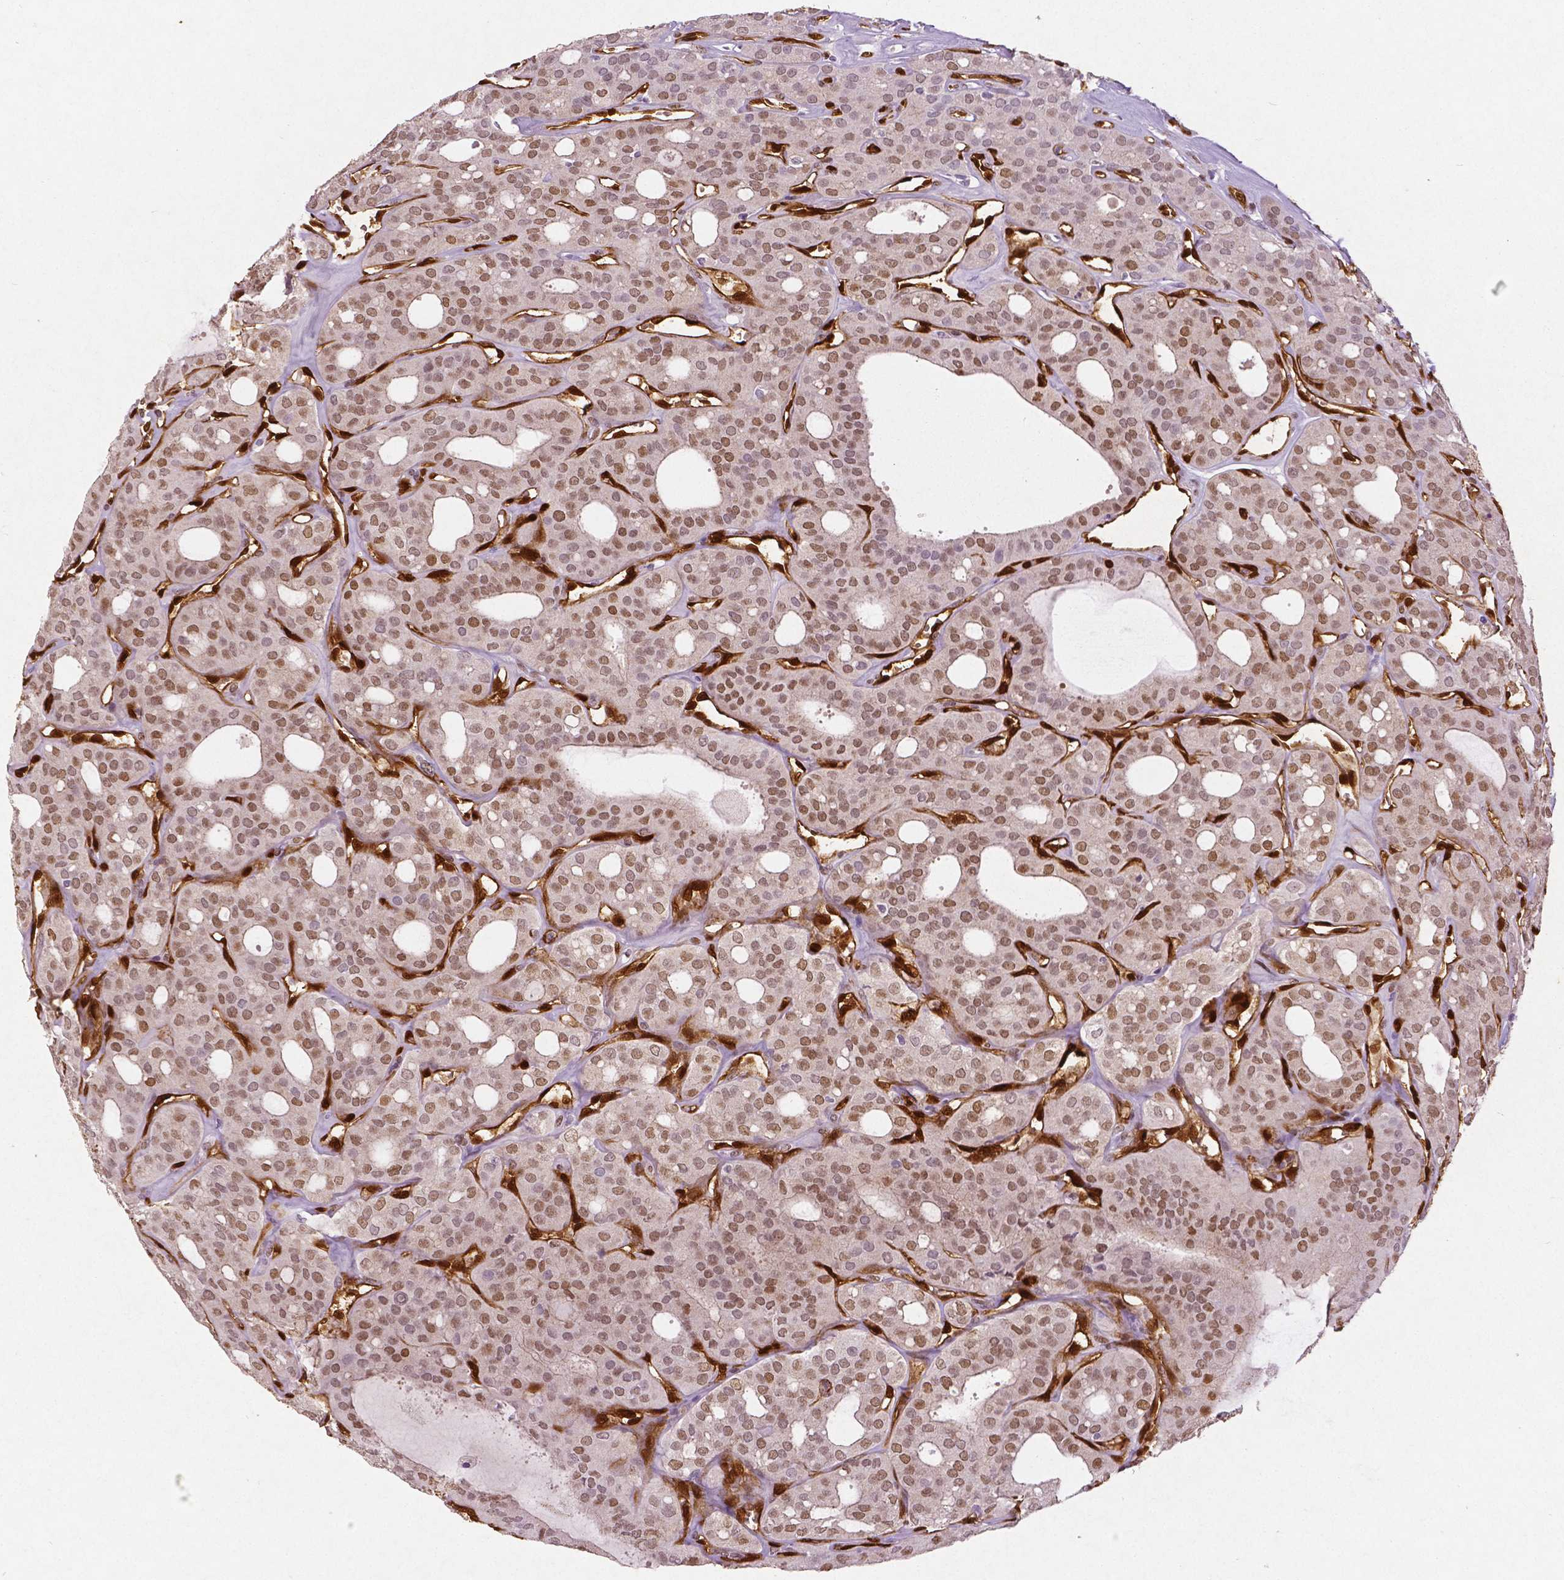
{"staining": {"intensity": "moderate", "quantity": ">75%", "location": "nuclear"}, "tissue": "thyroid cancer", "cell_type": "Tumor cells", "image_type": "cancer", "snomed": [{"axis": "morphology", "description": "Follicular adenoma carcinoma, NOS"}, {"axis": "topography", "description": "Thyroid gland"}], "caption": "An image of thyroid cancer stained for a protein displays moderate nuclear brown staining in tumor cells.", "gene": "WWTR1", "patient": {"sex": "male", "age": 75}}